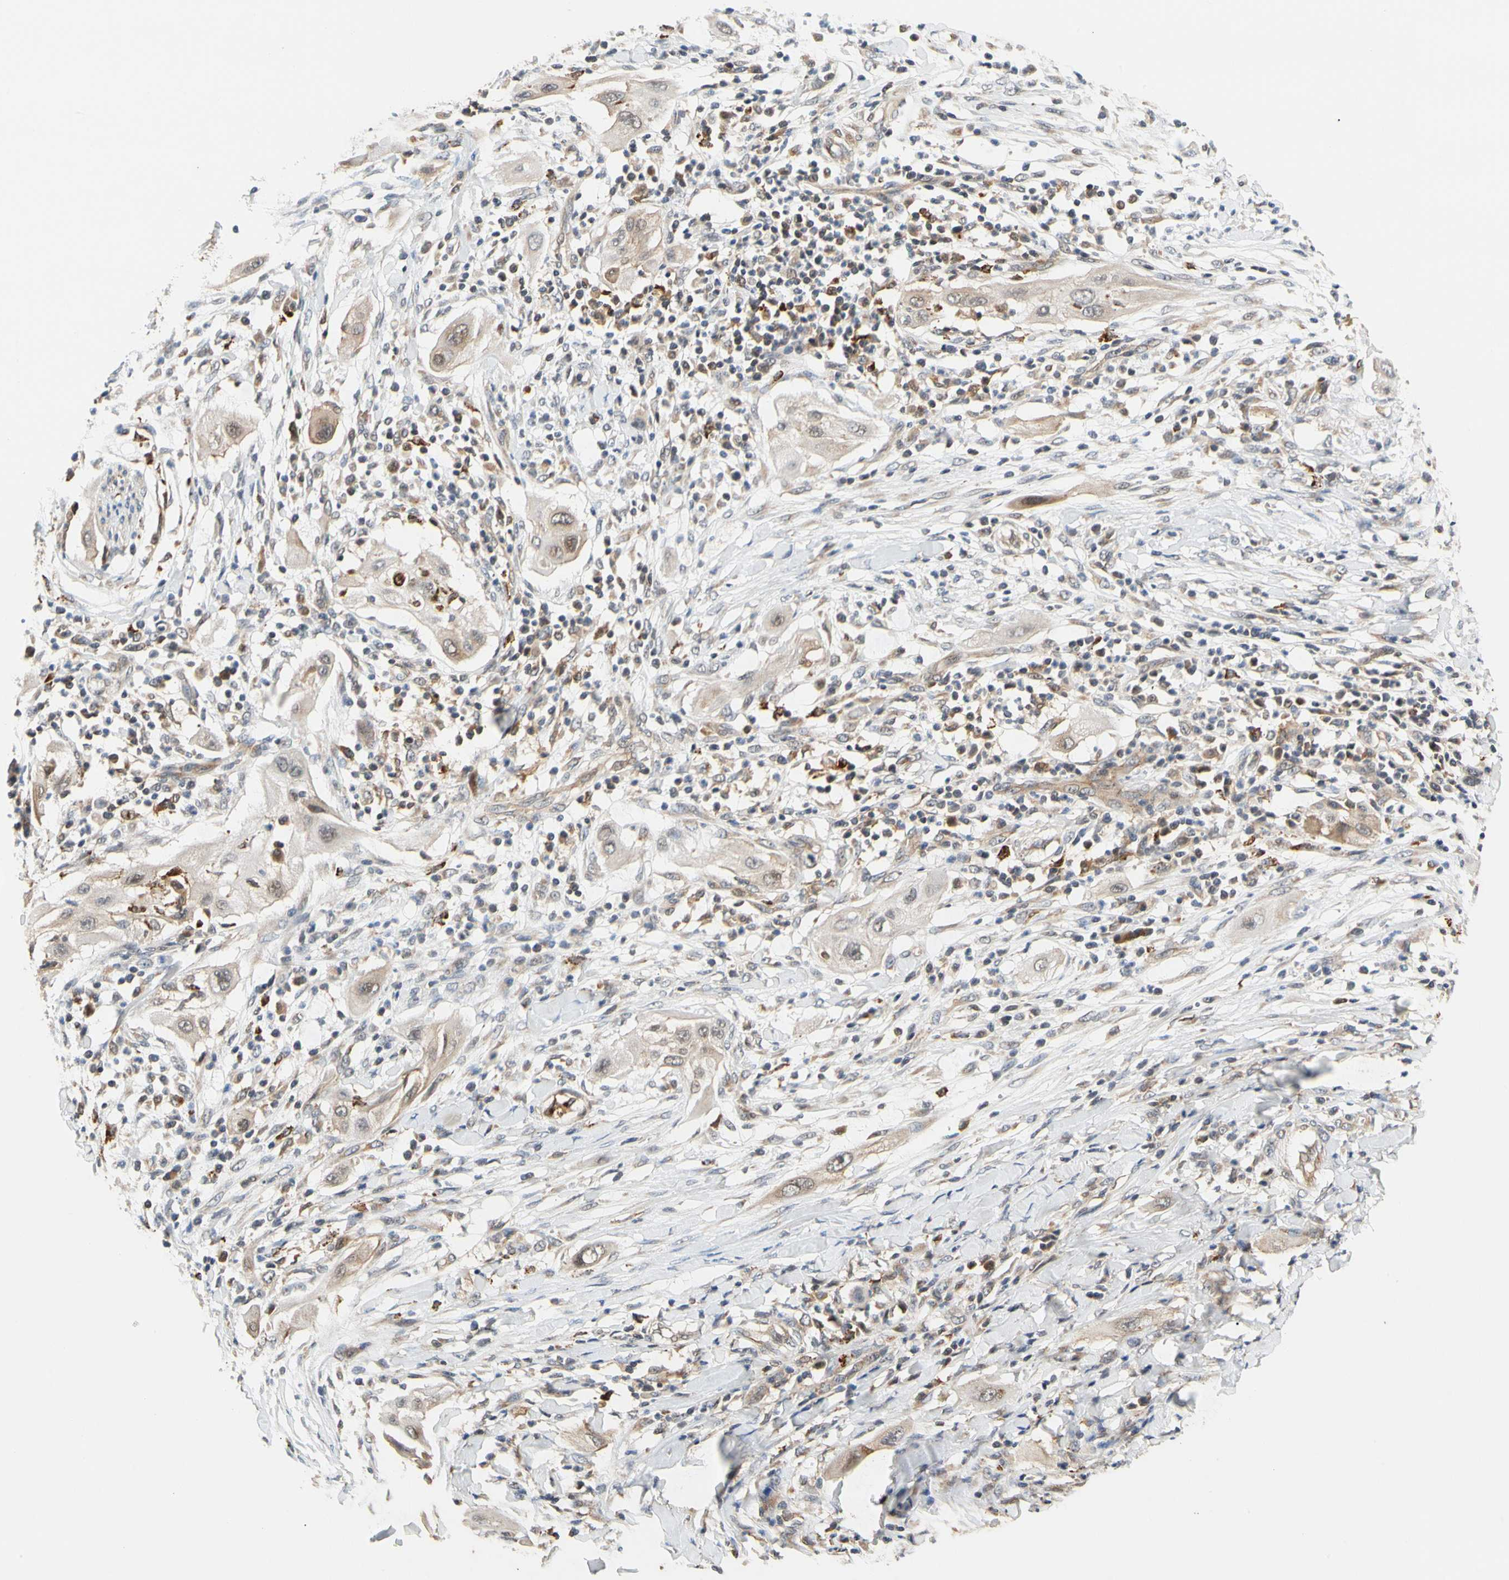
{"staining": {"intensity": "weak", "quantity": ">75%", "location": "cytoplasmic/membranous"}, "tissue": "lung cancer", "cell_type": "Tumor cells", "image_type": "cancer", "snomed": [{"axis": "morphology", "description": "Squamous cell carcinoma, NOS"}, {"axis": "topography", "description": "Lung"}], "caption": "Immunohistochemistry (IHC) image of neoplastic tissue: lung cancer (squamous cell carcinoma) stained using immunohistochemistry reveals low levels of weak protein expression localized specifically in the cytoplasmic/membranous of tumor cells, appearing as a cytoplasmic/membranous brown color.", "gene": "ANKHD1", "patient": {"sex": "female", "age": 47}}